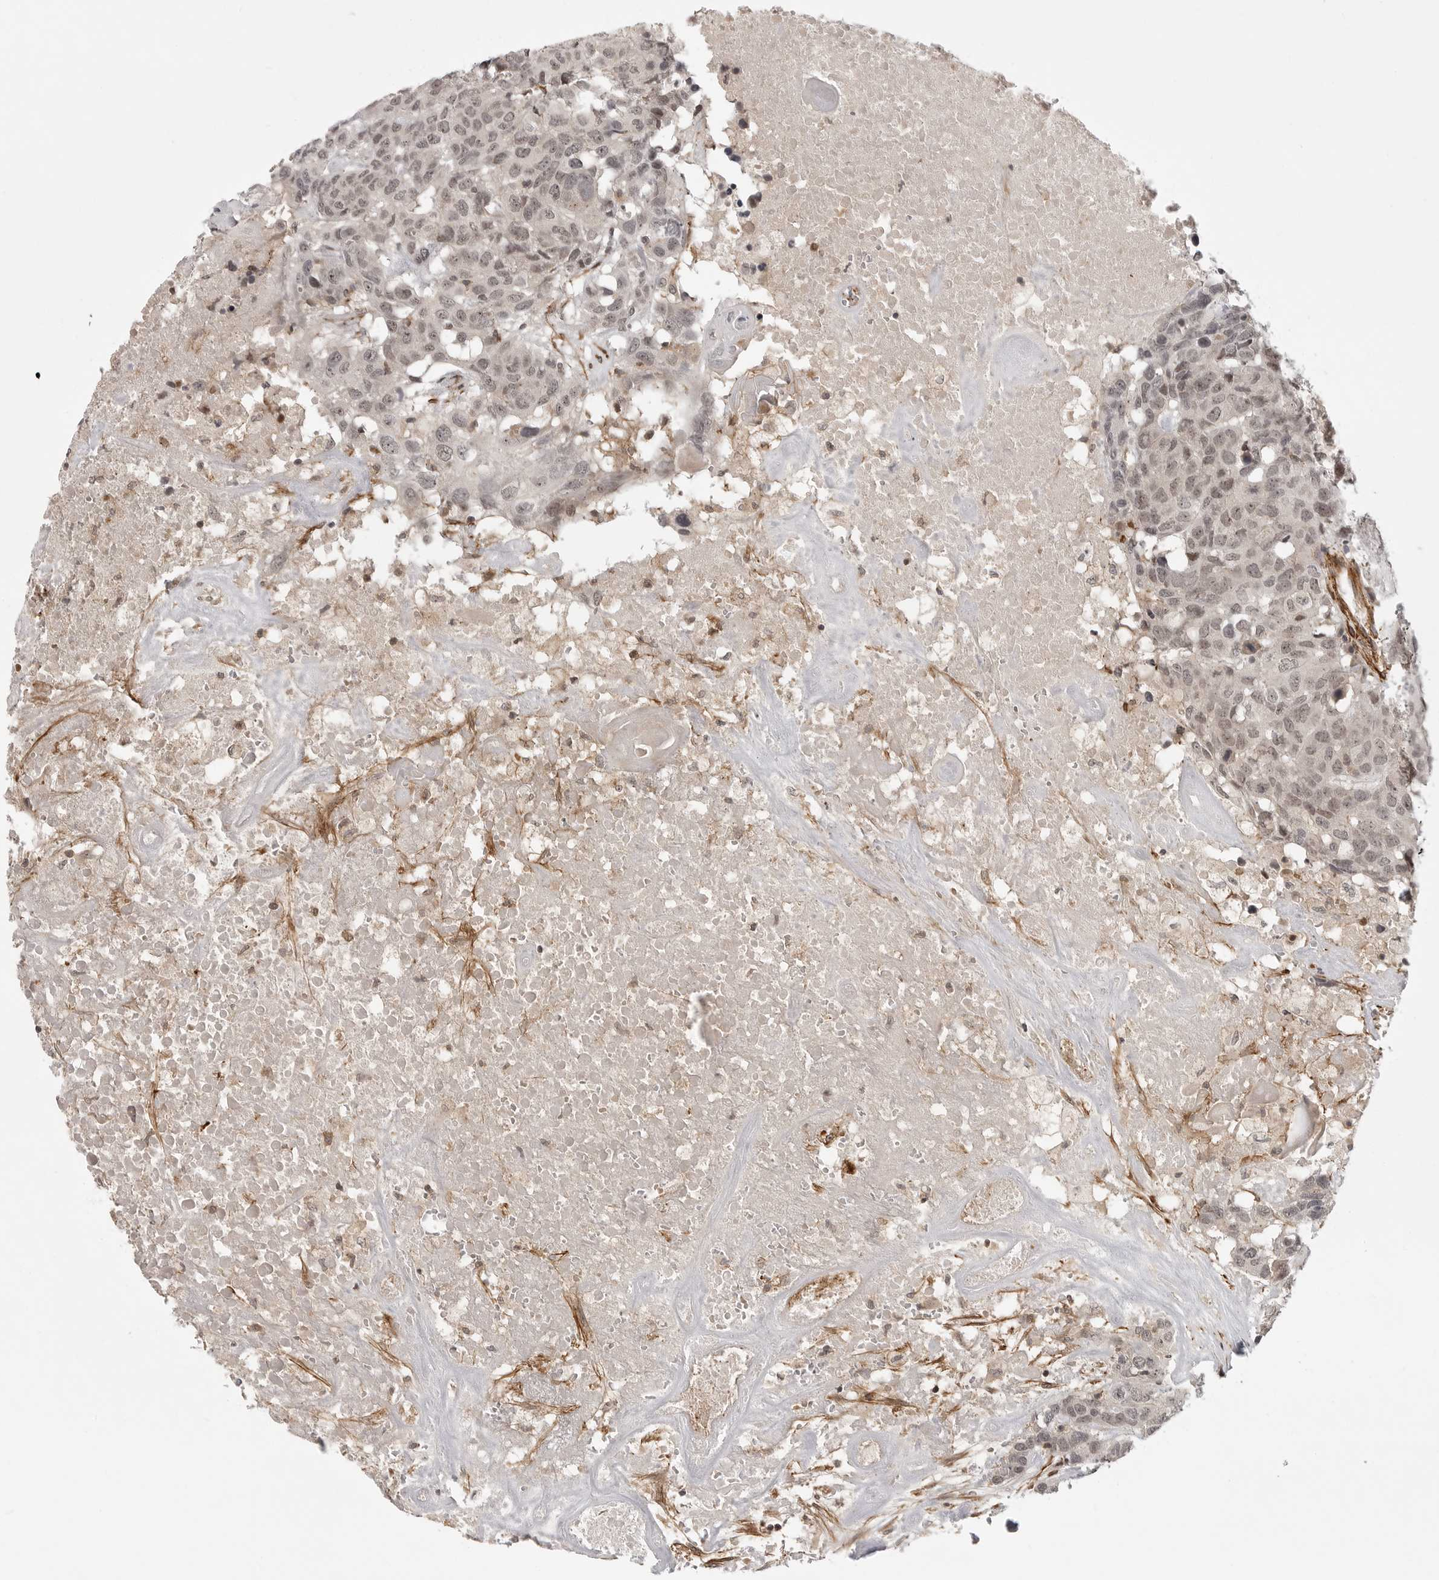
{"staining": {"intensity": "weak", "quantity": ">75%", "location": "nuclear"}, "tissue": "head and neck cancer", "cell_type": "Tumor cells", "image_type": "cancer", "snomed": [{"axis": "morphology", "description": "Squamous cell carcinoma, NOS"}, {"axis": "topography", "description": "Head-Neck"}], "caption": "This is an image of immunohistochemistry (IHC) staining of head and neck cancer, which shows weak expression in the nuclear of tumor cells.", "gene": "TUT4", "patient": {"sex": "male", "age": 66}}